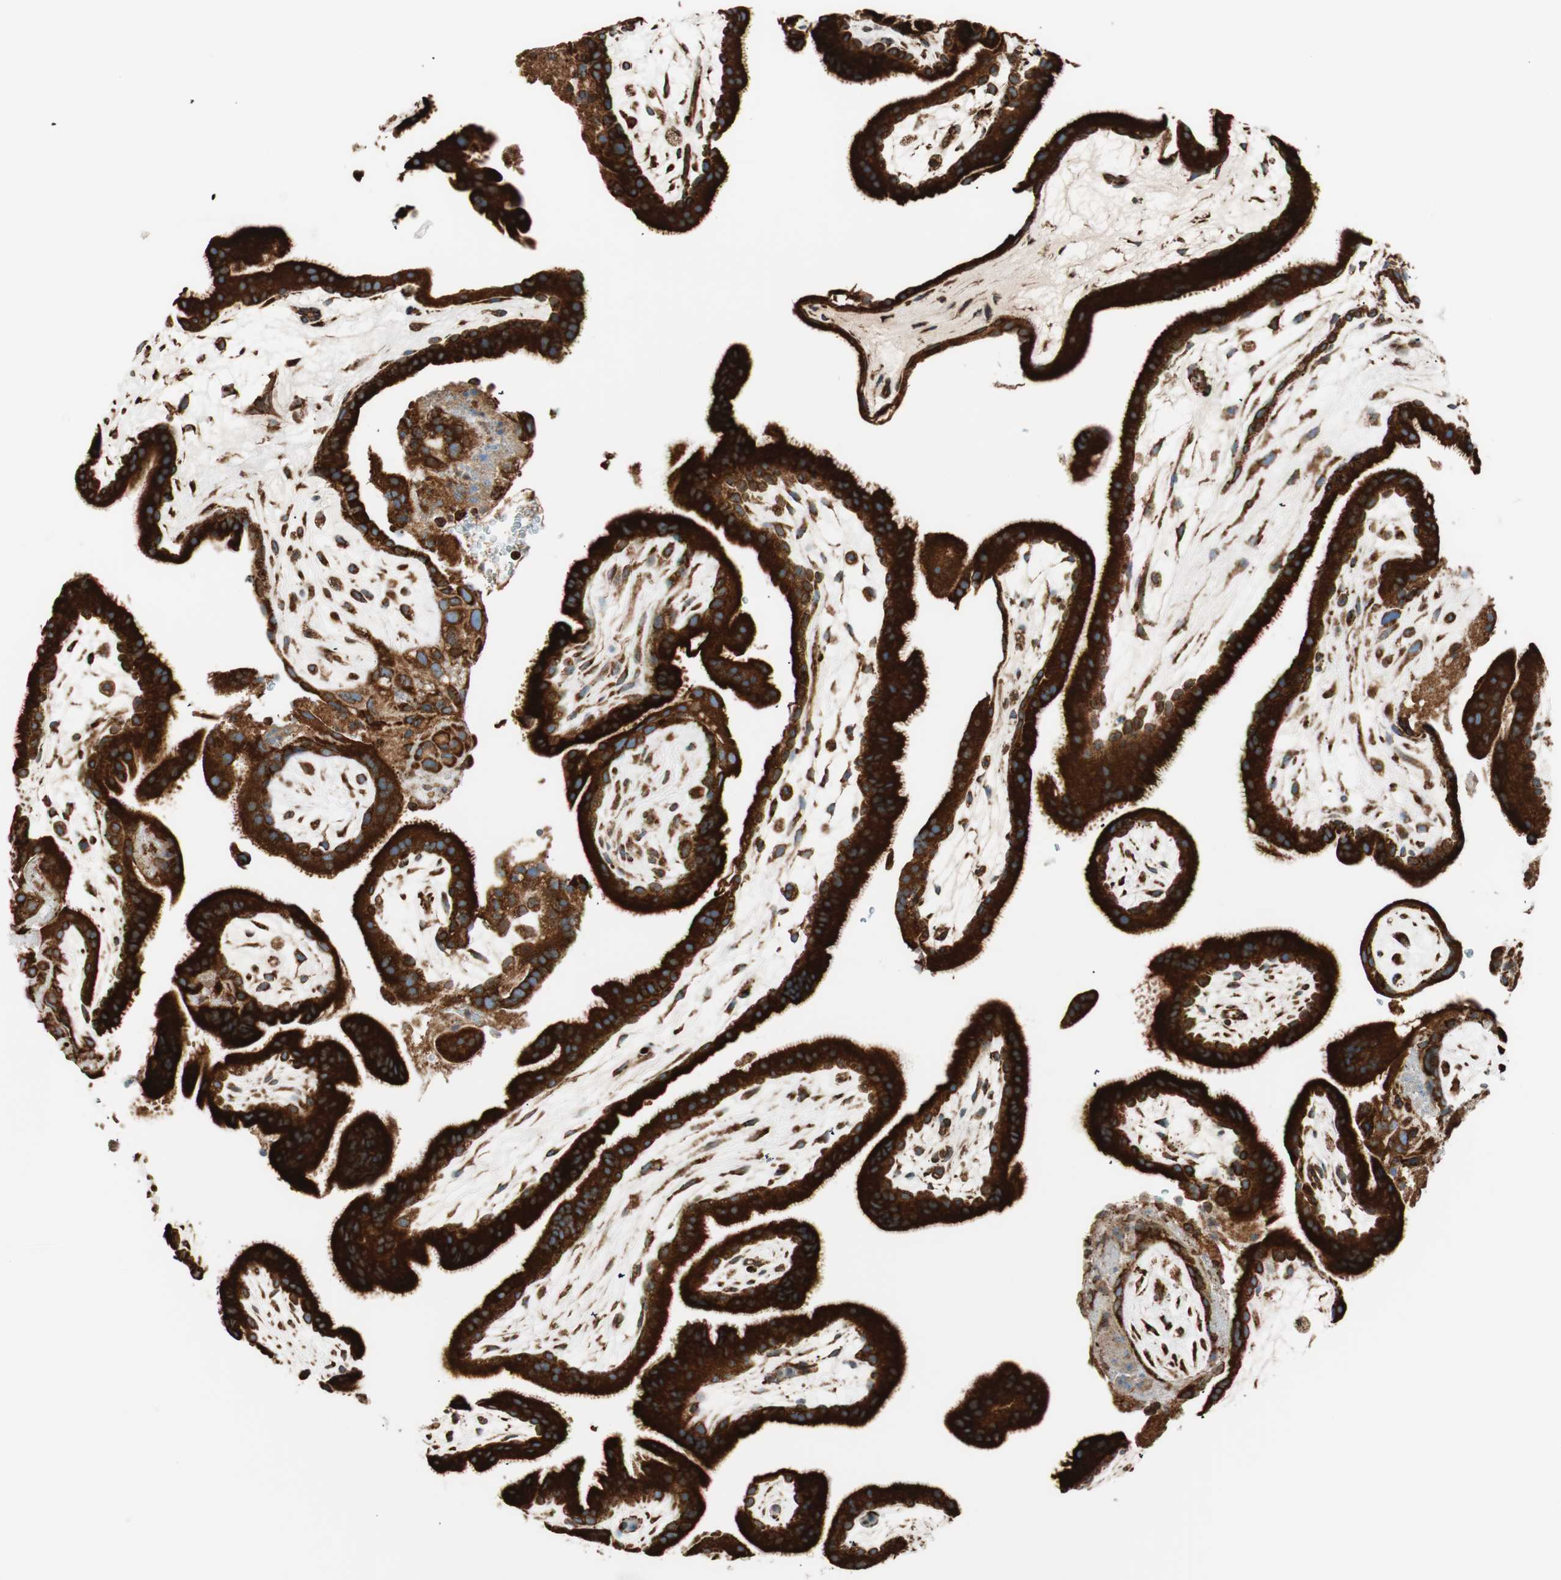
{"staining": {"intensity": "strong", "quantity": ">75%", "location": "cytoplasmic/membranous"}, "tissue": "placenta", "cell_type": "Decidual cells", "image_type": "normal", "snomed": [{"axis": "morphology", "description": "Normal tissue, NOS"}, {"axis": "topography", "description": "Placenta"}], "caption": "IHC histopathology image of benign human placenta stained for a protein (brown), which exhibits high levels of strong cytoplasmic/membranous expression in approximately >75% of decidual cells.", "gene": "PRKCSH", "patient": {"sex": "female", "age": 19}}